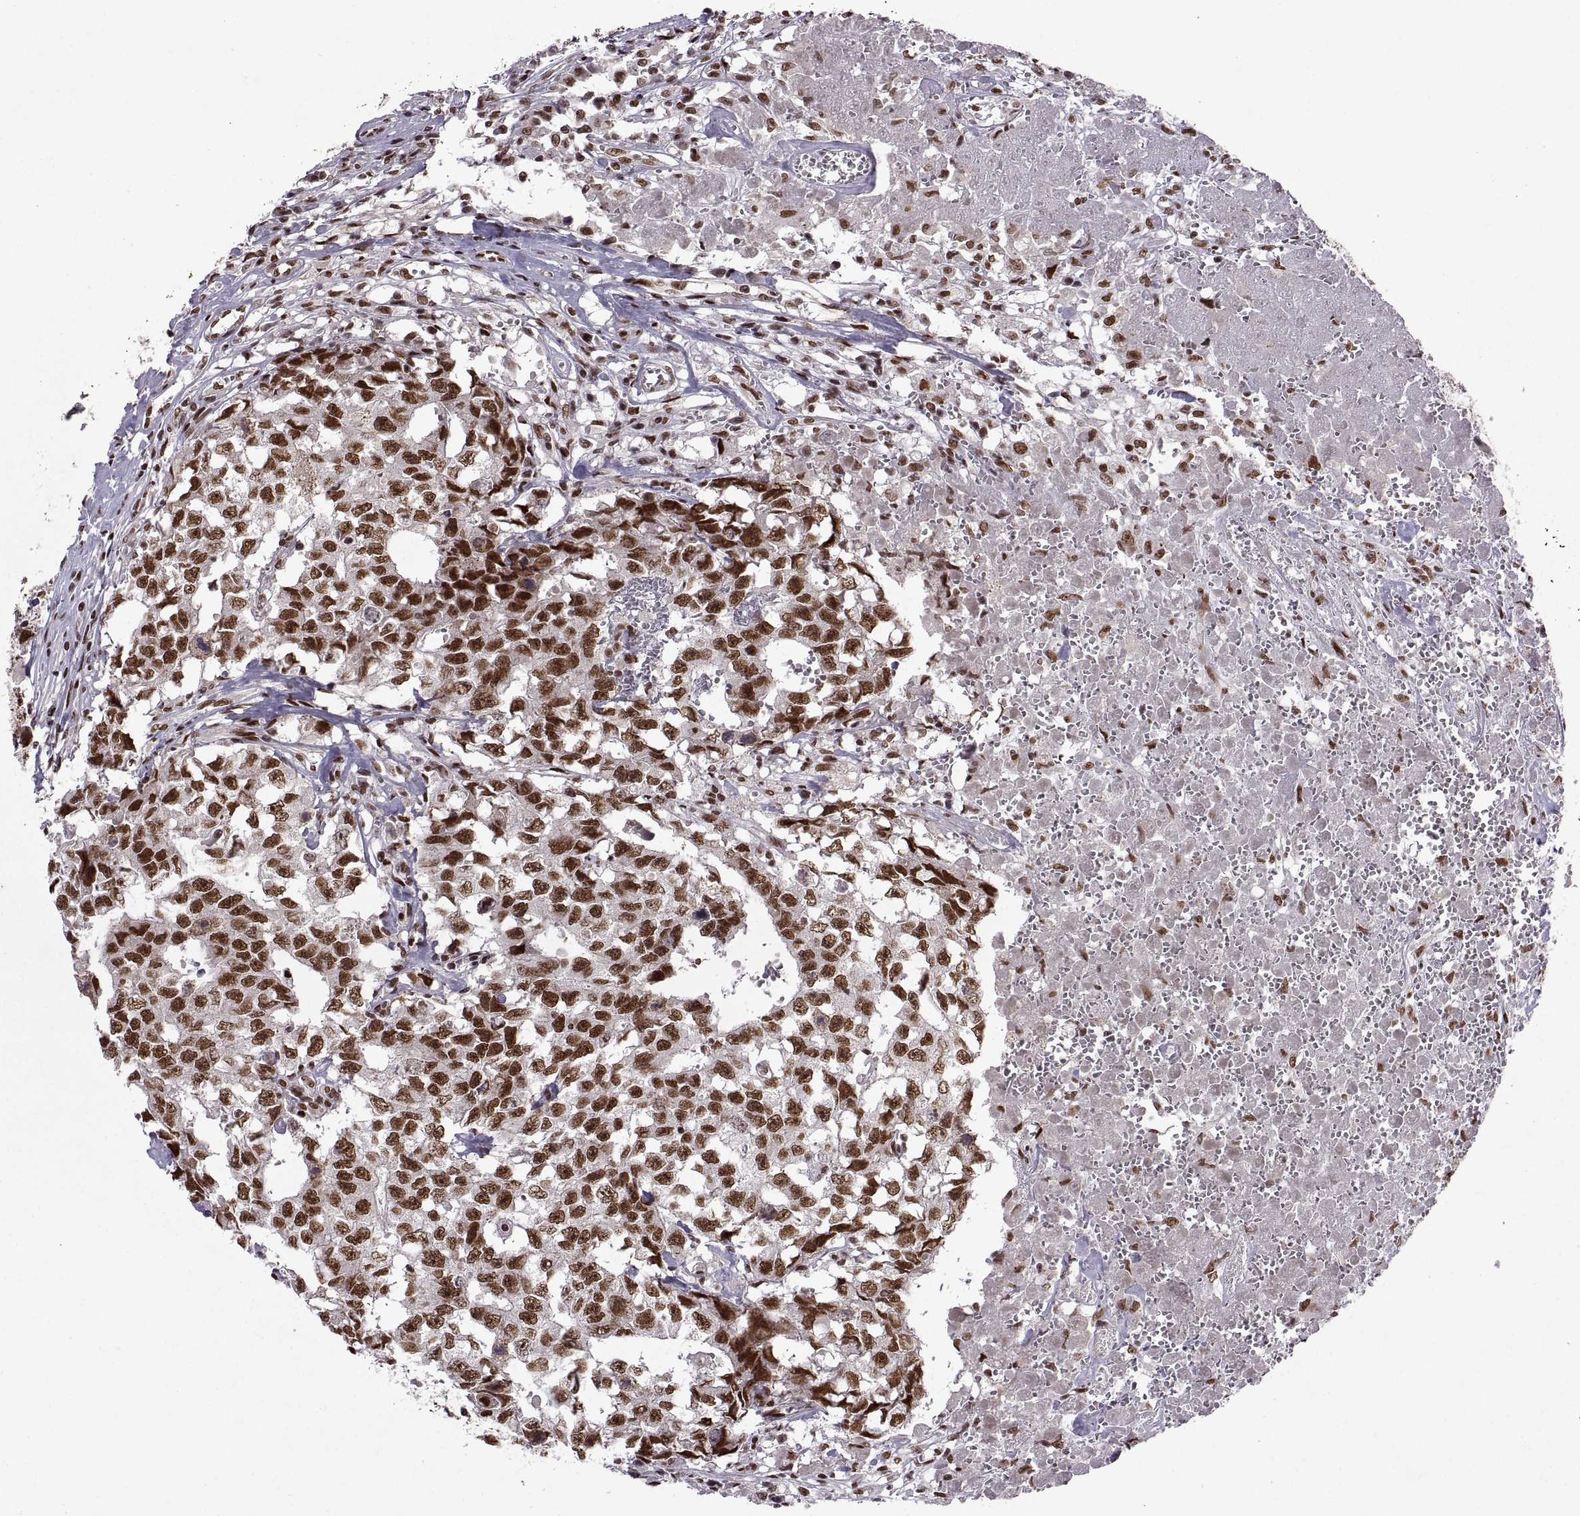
{"staining": {"intensity": "strong", "quantity": ">75%", "location": "nuclear"}, "tissue": "testis cancer", "cell_type": "Tumor cells", "image_type": "cancer", "snomed": [{"axis": "morphology", "description": "Carcinoma, Embryonal, NOS"}, {"axis": "topography", "description": "Testis"}], "caption": "IHC histopathology image of neoplastic tissue: human testis cancer stained using IHC exhibits high levels of strong protein expression localized specifically in the nuclear of tumor cells, appearing as a nuclear brown color.", "gene": "MT1E", "patient": {"sex": "male", "age": 36}}